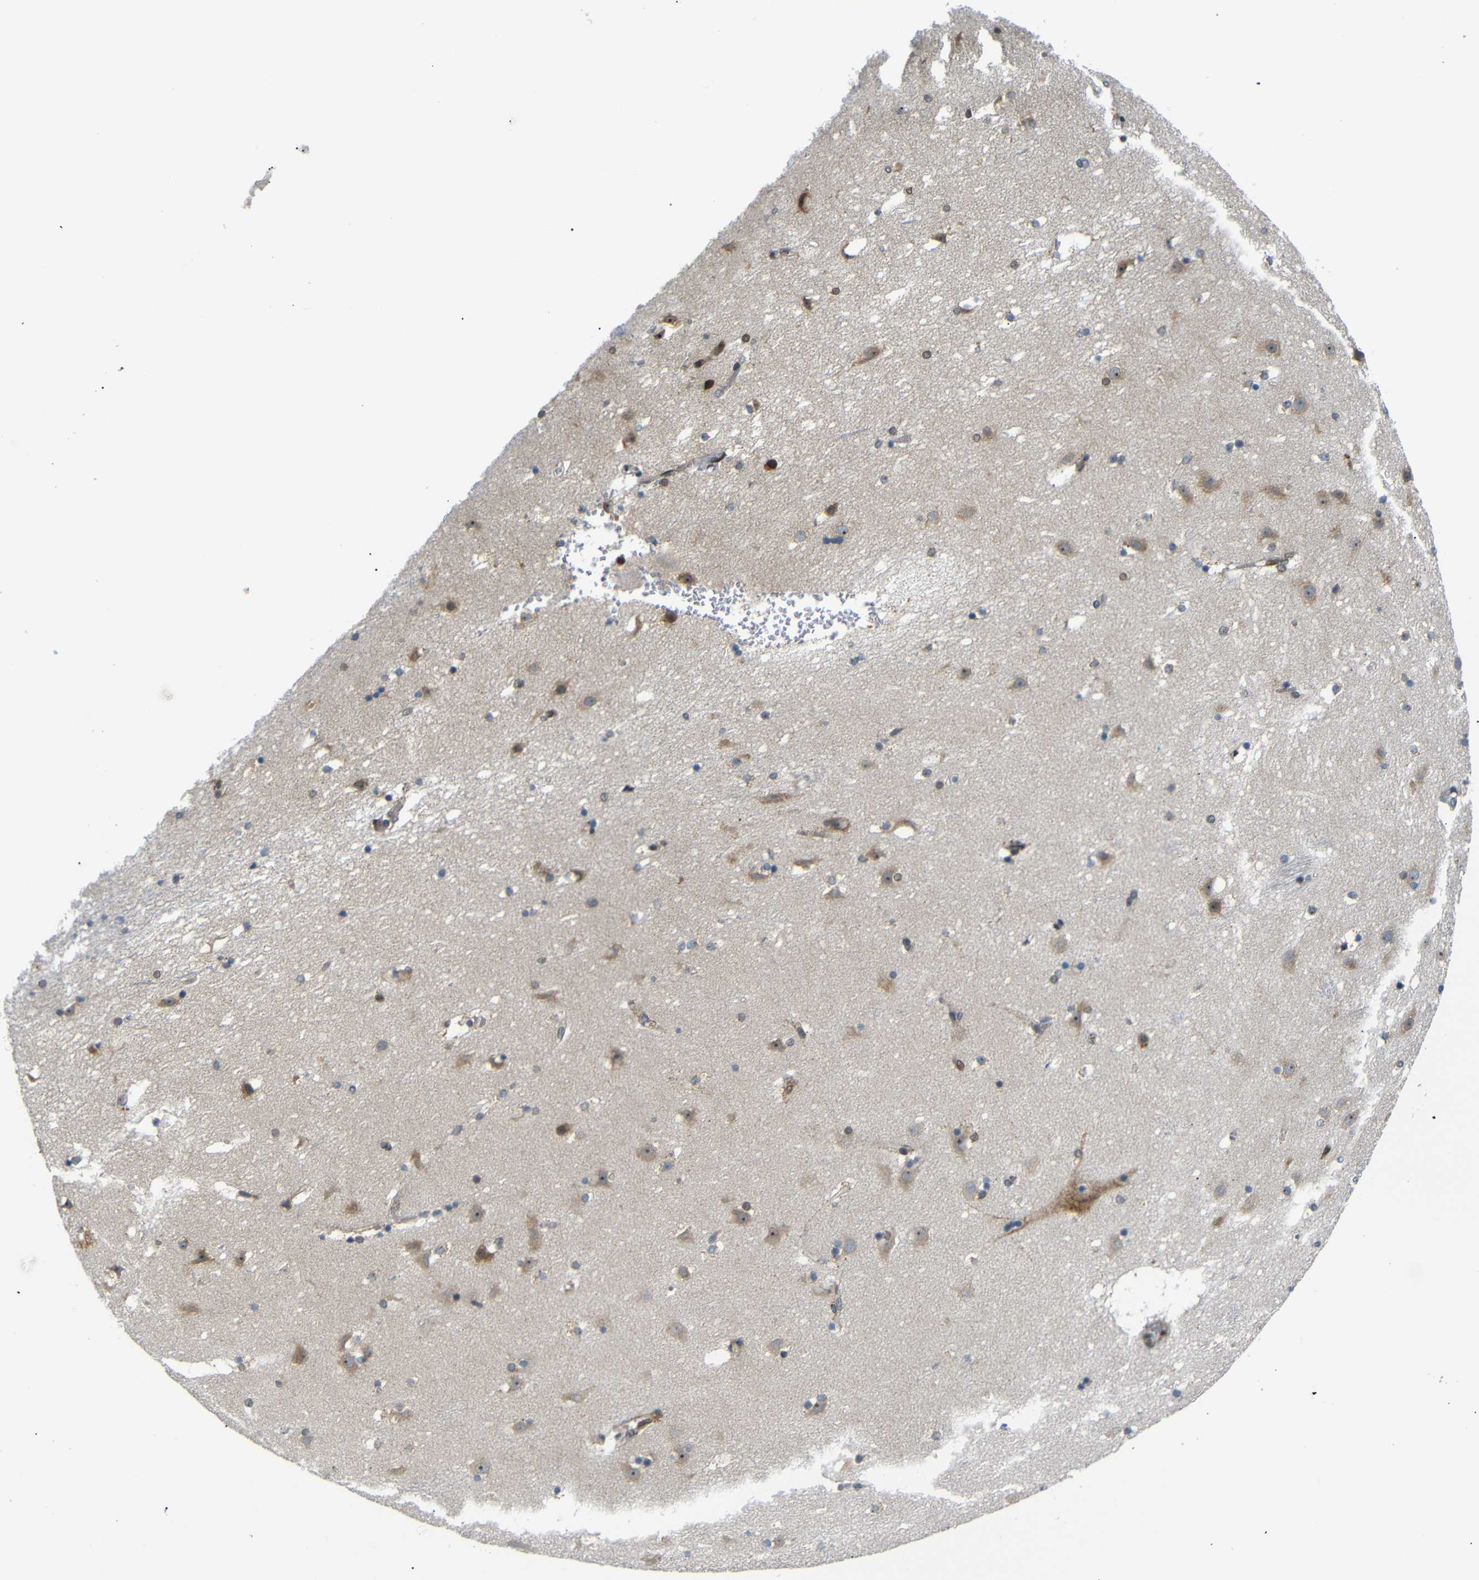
{"staining": {"intensity": "strong", "quantity": "<25%", "location": "nuclear"}, "tissue": "caudate", "cell_type": "Glial cells", "image_type": "normal", "snomed": [{"axis": "morphology", "description": "Normal tissue, NOS"}, {"axis": "topography", "description": "Lateral ventricle wall"}], "caption": "Caudate stained for a protein (brown) reveals strong nuclear positive staining in about <25% of glial cells.", "gene": "SPCS2", "patient": {"sex": "male", "age": 45}}